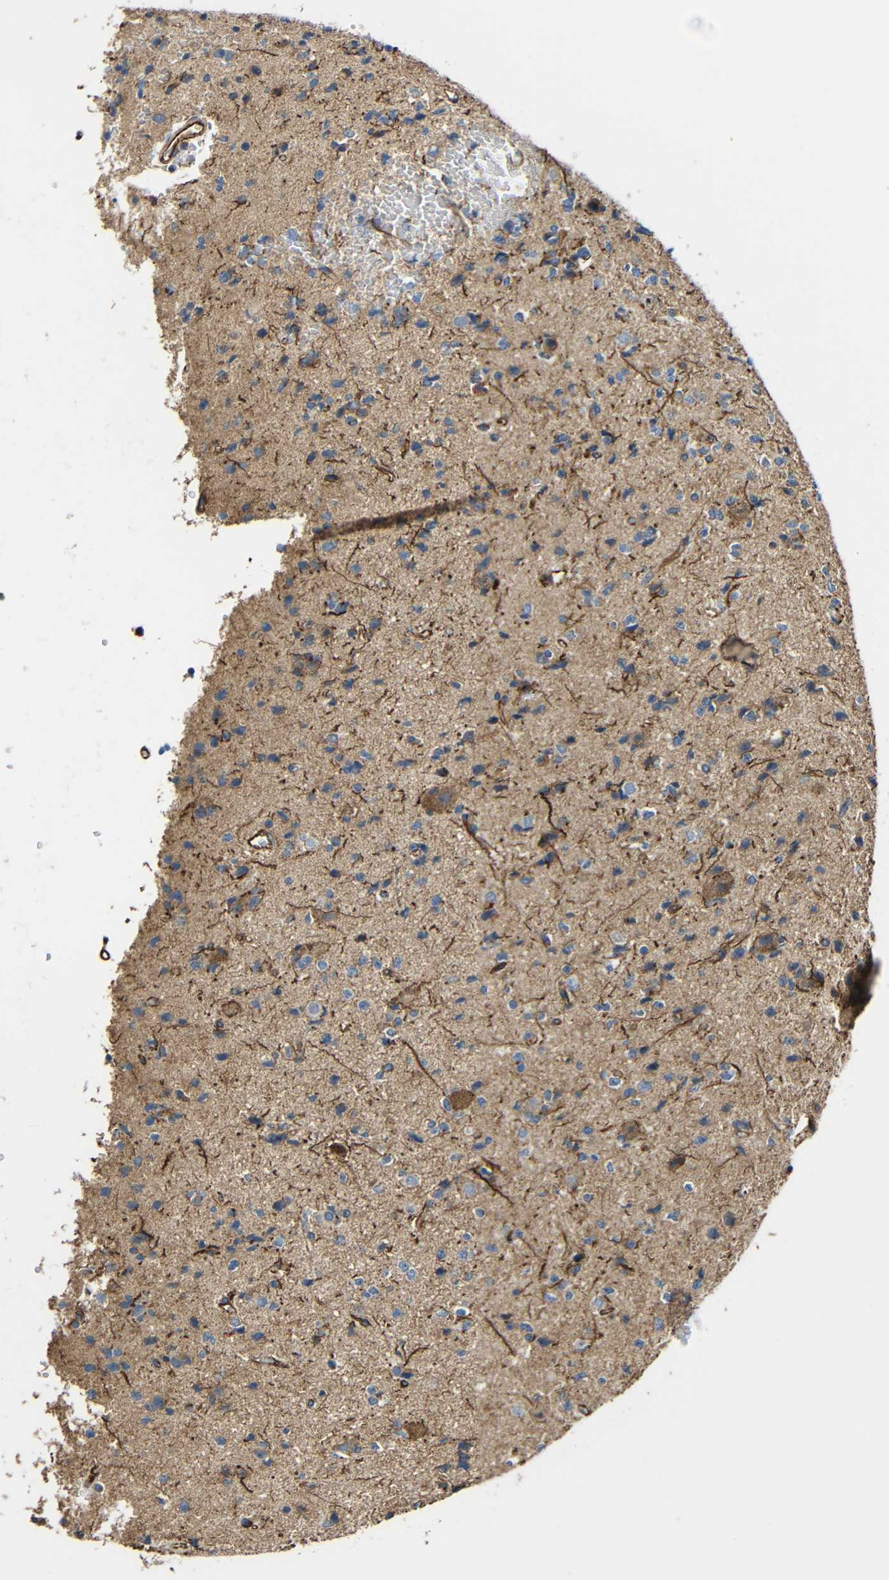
{"staining": {"intensity": "moderate", "quantity": "25%-75%", "location": "cytoplasmic/membranous"}, "tissue": "glioma", "cell_type": "Tumor cells", "image_type": "cancer", "snomed": [{"axis": "morphology", "description": "Glioma, malignant, High grade"}, {"axis": "topography", "description": "pancreas cauda"}], "caption": "Immunohistochemical staining of malignant glioma (high-grade) displays medium levels of moderate cytoplasmic/membranous staining in approximately 25%-75% of tumor cells.", "gene": "IGSF10", "patient": {"sex": "male", "age": 60}}